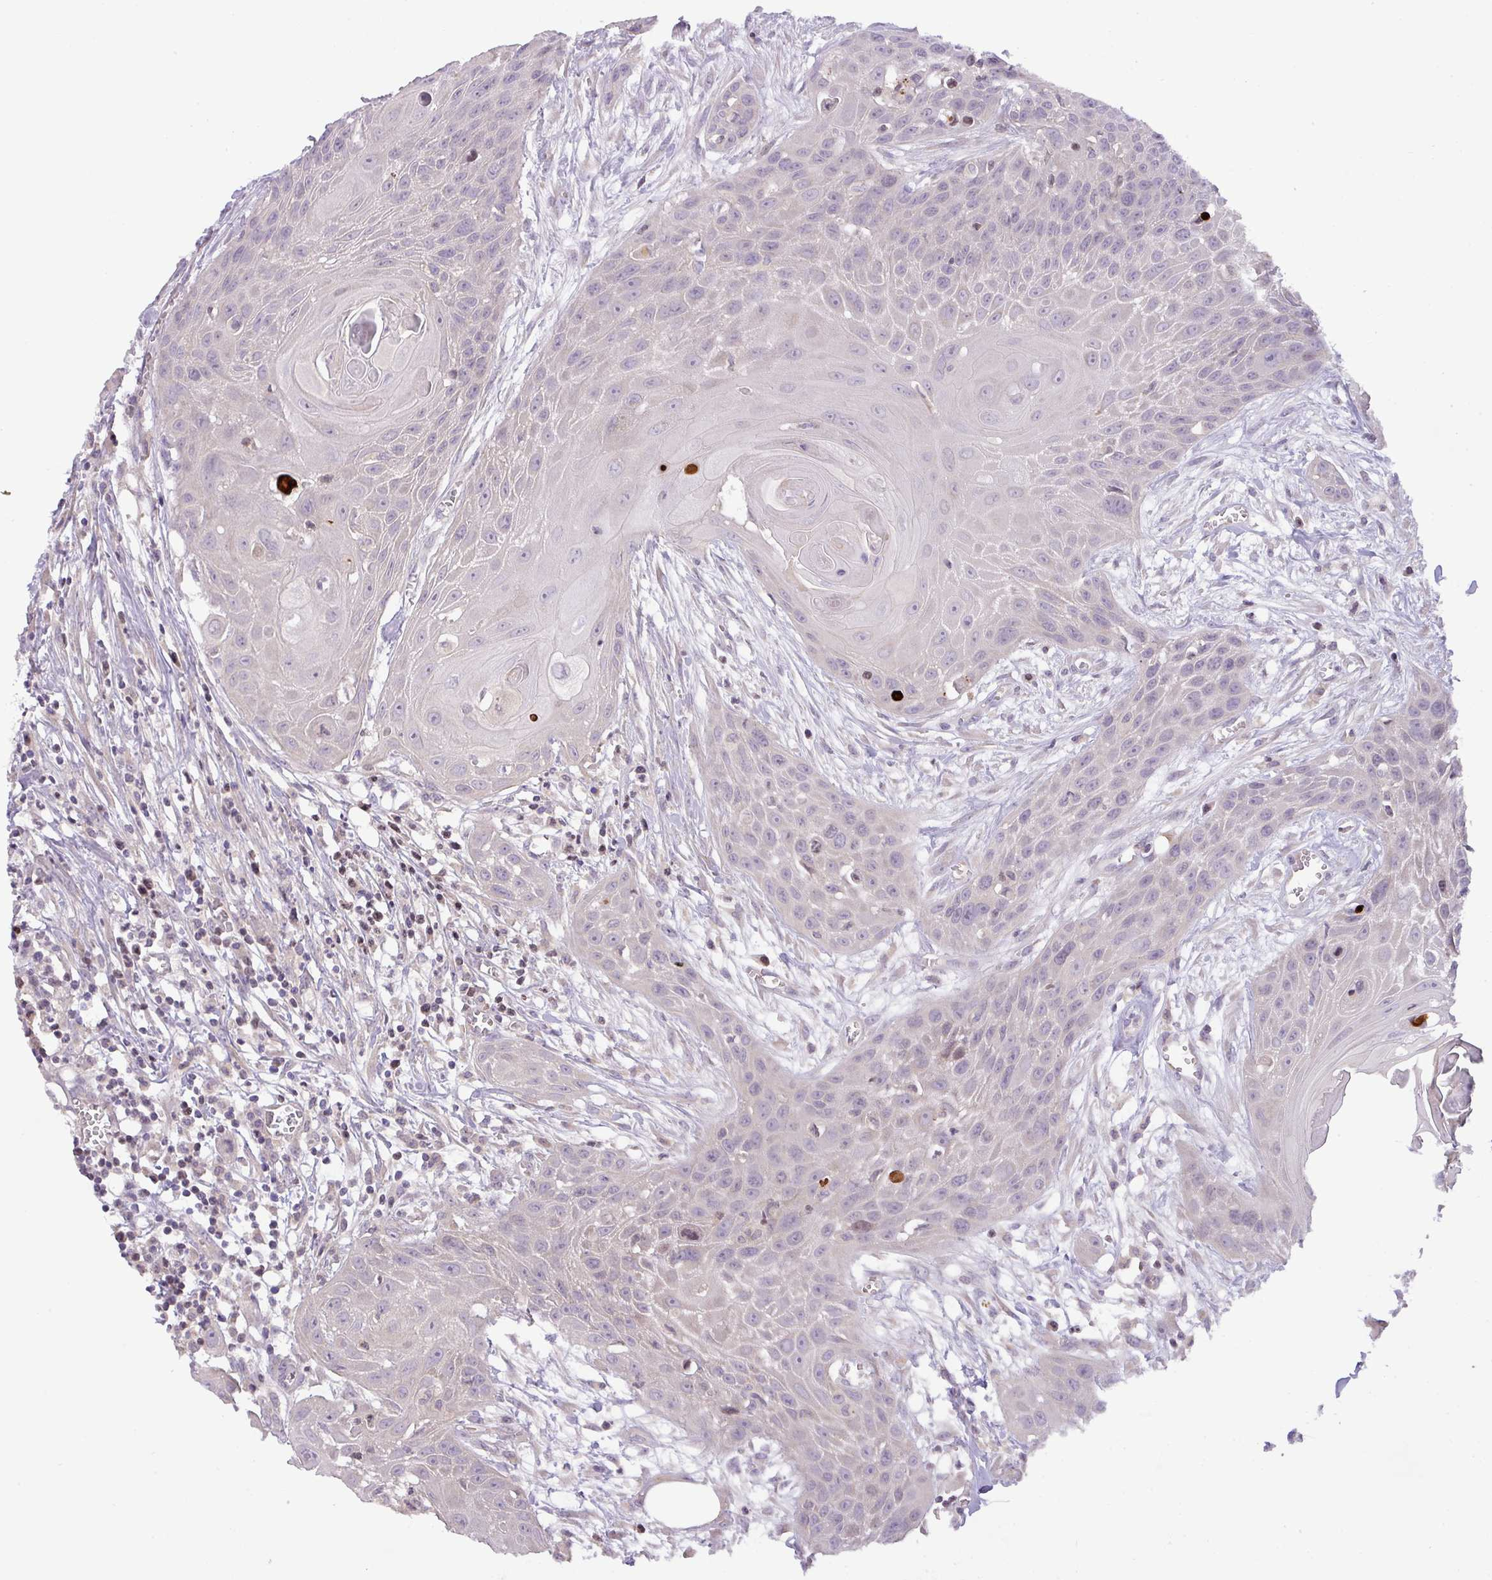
{"staining": {"intensity": "negative", "quantity": "none", "location": "none"}, "tissue": "head and neck cancer", "cell_type": "Tumor cells", "image_type": "cancer", "snomed": [{"axis": "morphology", "description": "Squamous cell carcinoma, NOS"}, {"axis": "topography", "description": "Lymph node"}, {"axis": "topography", "description": "Salivary gland"}, {"axis": "topography", "description": "Head-Neck"}], "caption": "This is a photomicrograph of immunohistochemistry staining of squamous cell carcinoma (head and neck), which shows no positivity in tumor cells.", "gene": "ZNF394", "patient": {"sex": "female", "age": 74}}